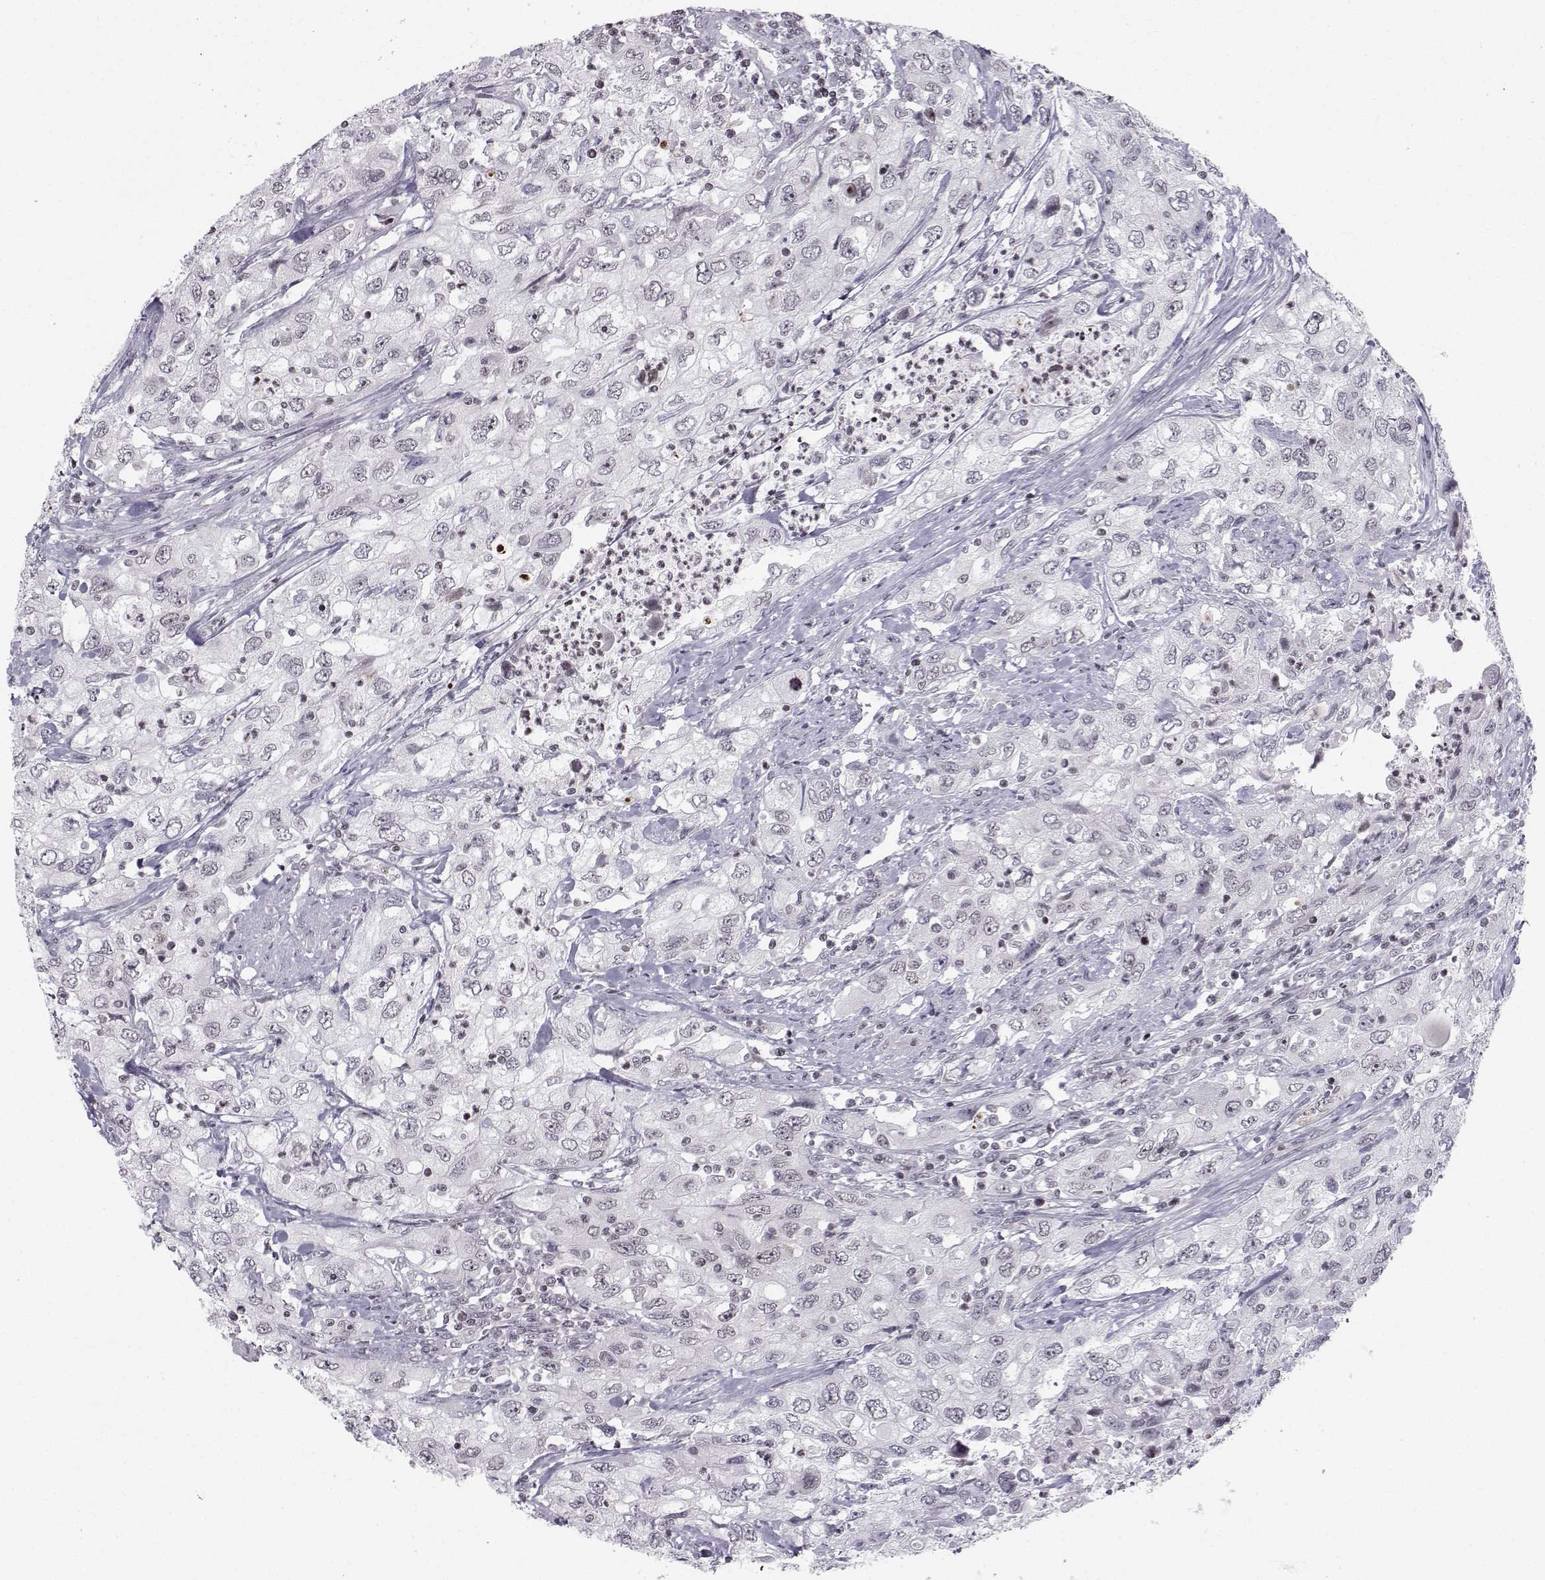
{"staining": {"intensity": "negative", "quantity": "none", "location": "none"}, "tissue": "urothelial cancer", "cell_type": "Tumor cells", "image_type": "cancer", "snomed": [{"axis": "morphology", "description": "Urothelial carcinoma, High grade"}, {"axis": "topography", "description": "Urinary bladder"}], "caption": "This micrograph is of urothelial carcinoma (high-grade) stained with immunohistochemistry (IHC) to label a protein in brown with the nuclei are counter-stained blue. There is no expression in tumor cells. The staining is performed using DAB brown chromogen with nuclei counter-stained in using hematoxylin.", "gene": "MARCHF4", "patient": {"sex": "male", "age": 76}}